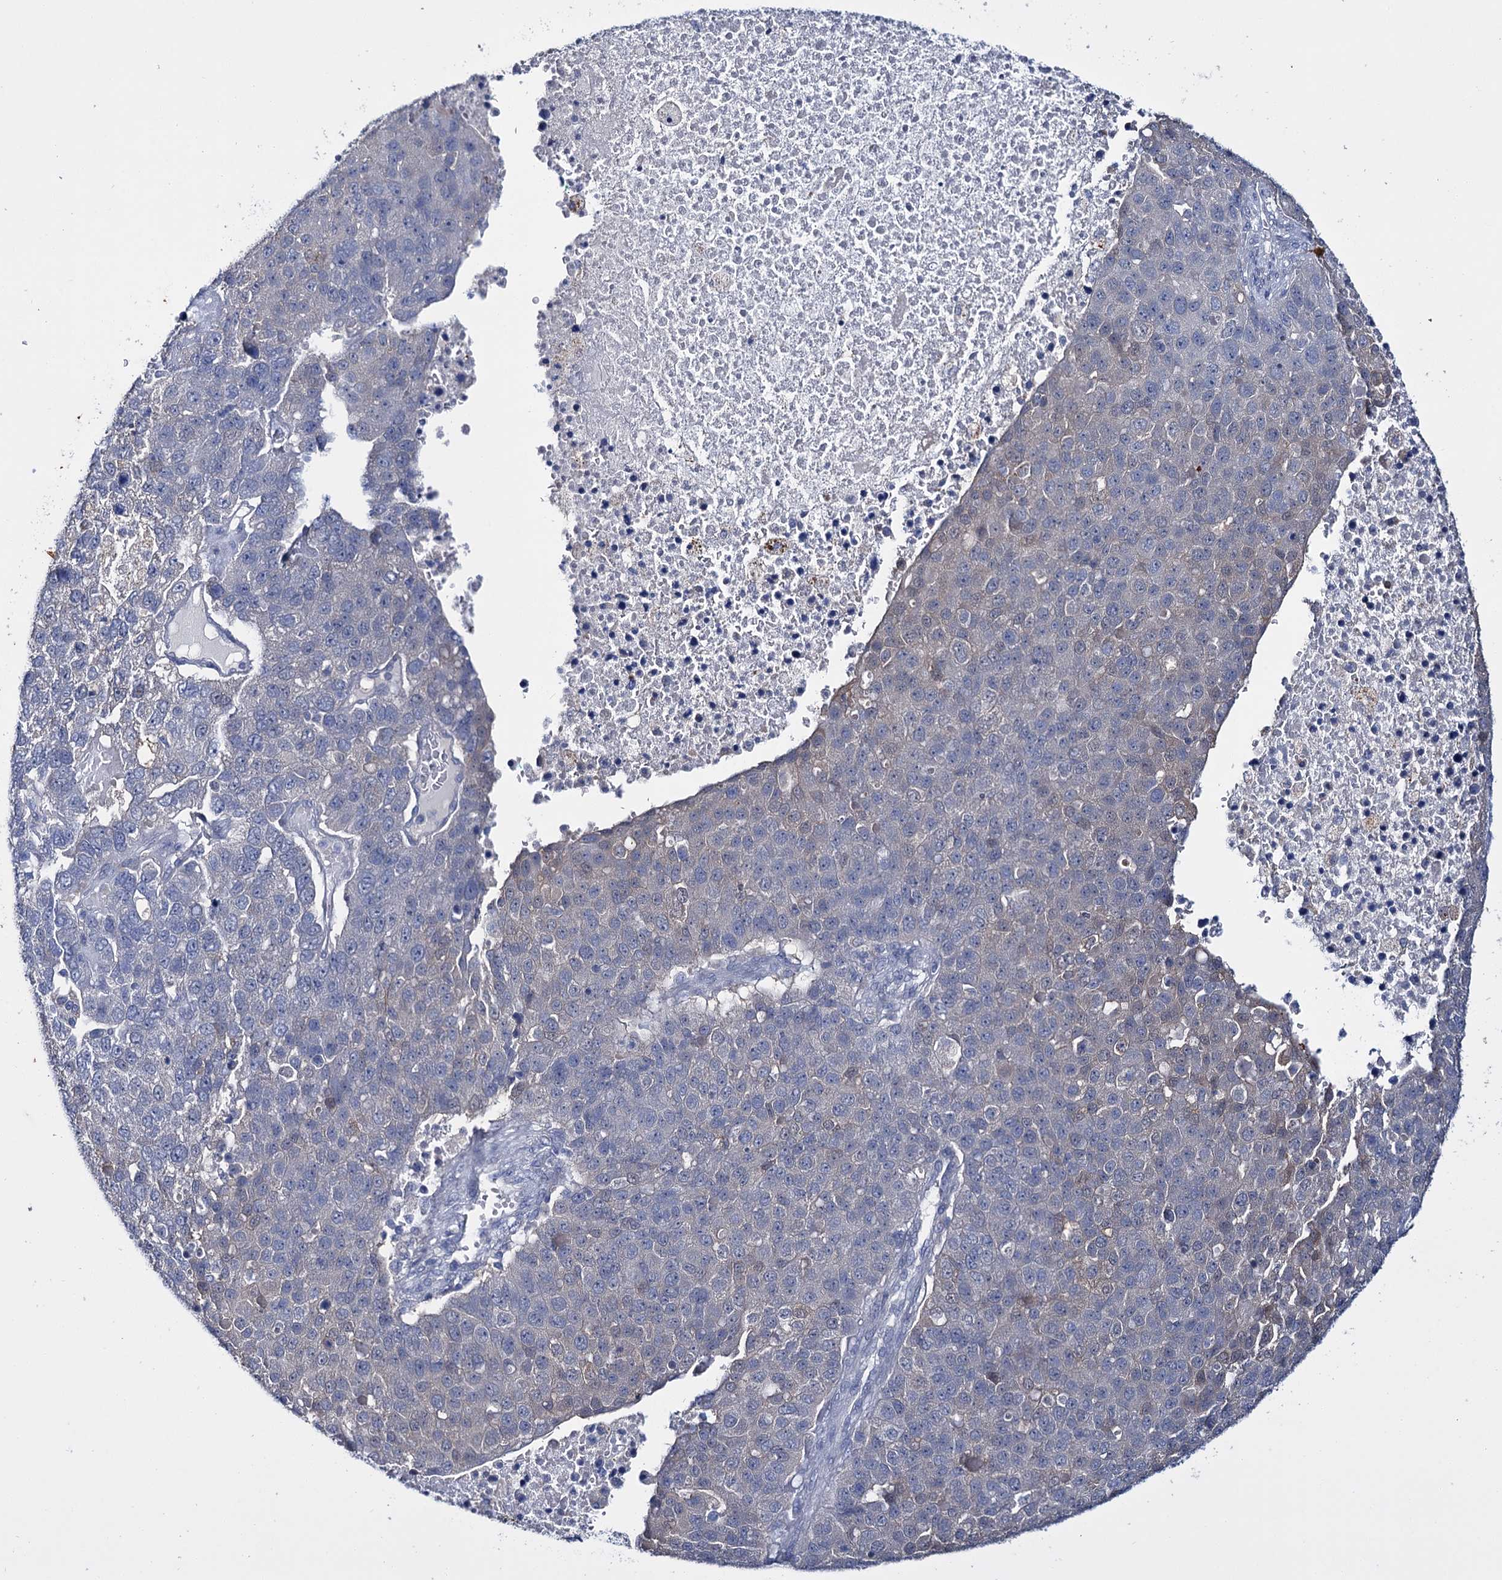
{"staining": {"intensity": "negative", "quantity": "none", "location": "none"}, "tissue": "pancreatic cancer", "cell_type": "Tumor cells", "image_type": "cancer", "snomed": [{"axis": "morphology", "description": "Adenocarcinoma, NOS"}, {"axis": "topography", "description": "Pancreas"}], "caption": "Immunohistochemistry (IHC) image of pancreatic cancer (adenocarcinoma) stained for a protein (brown), which shows no expression in tumor cells.", "gene": "LYZL4", "patient": {"sex": "female", "age": 61}}